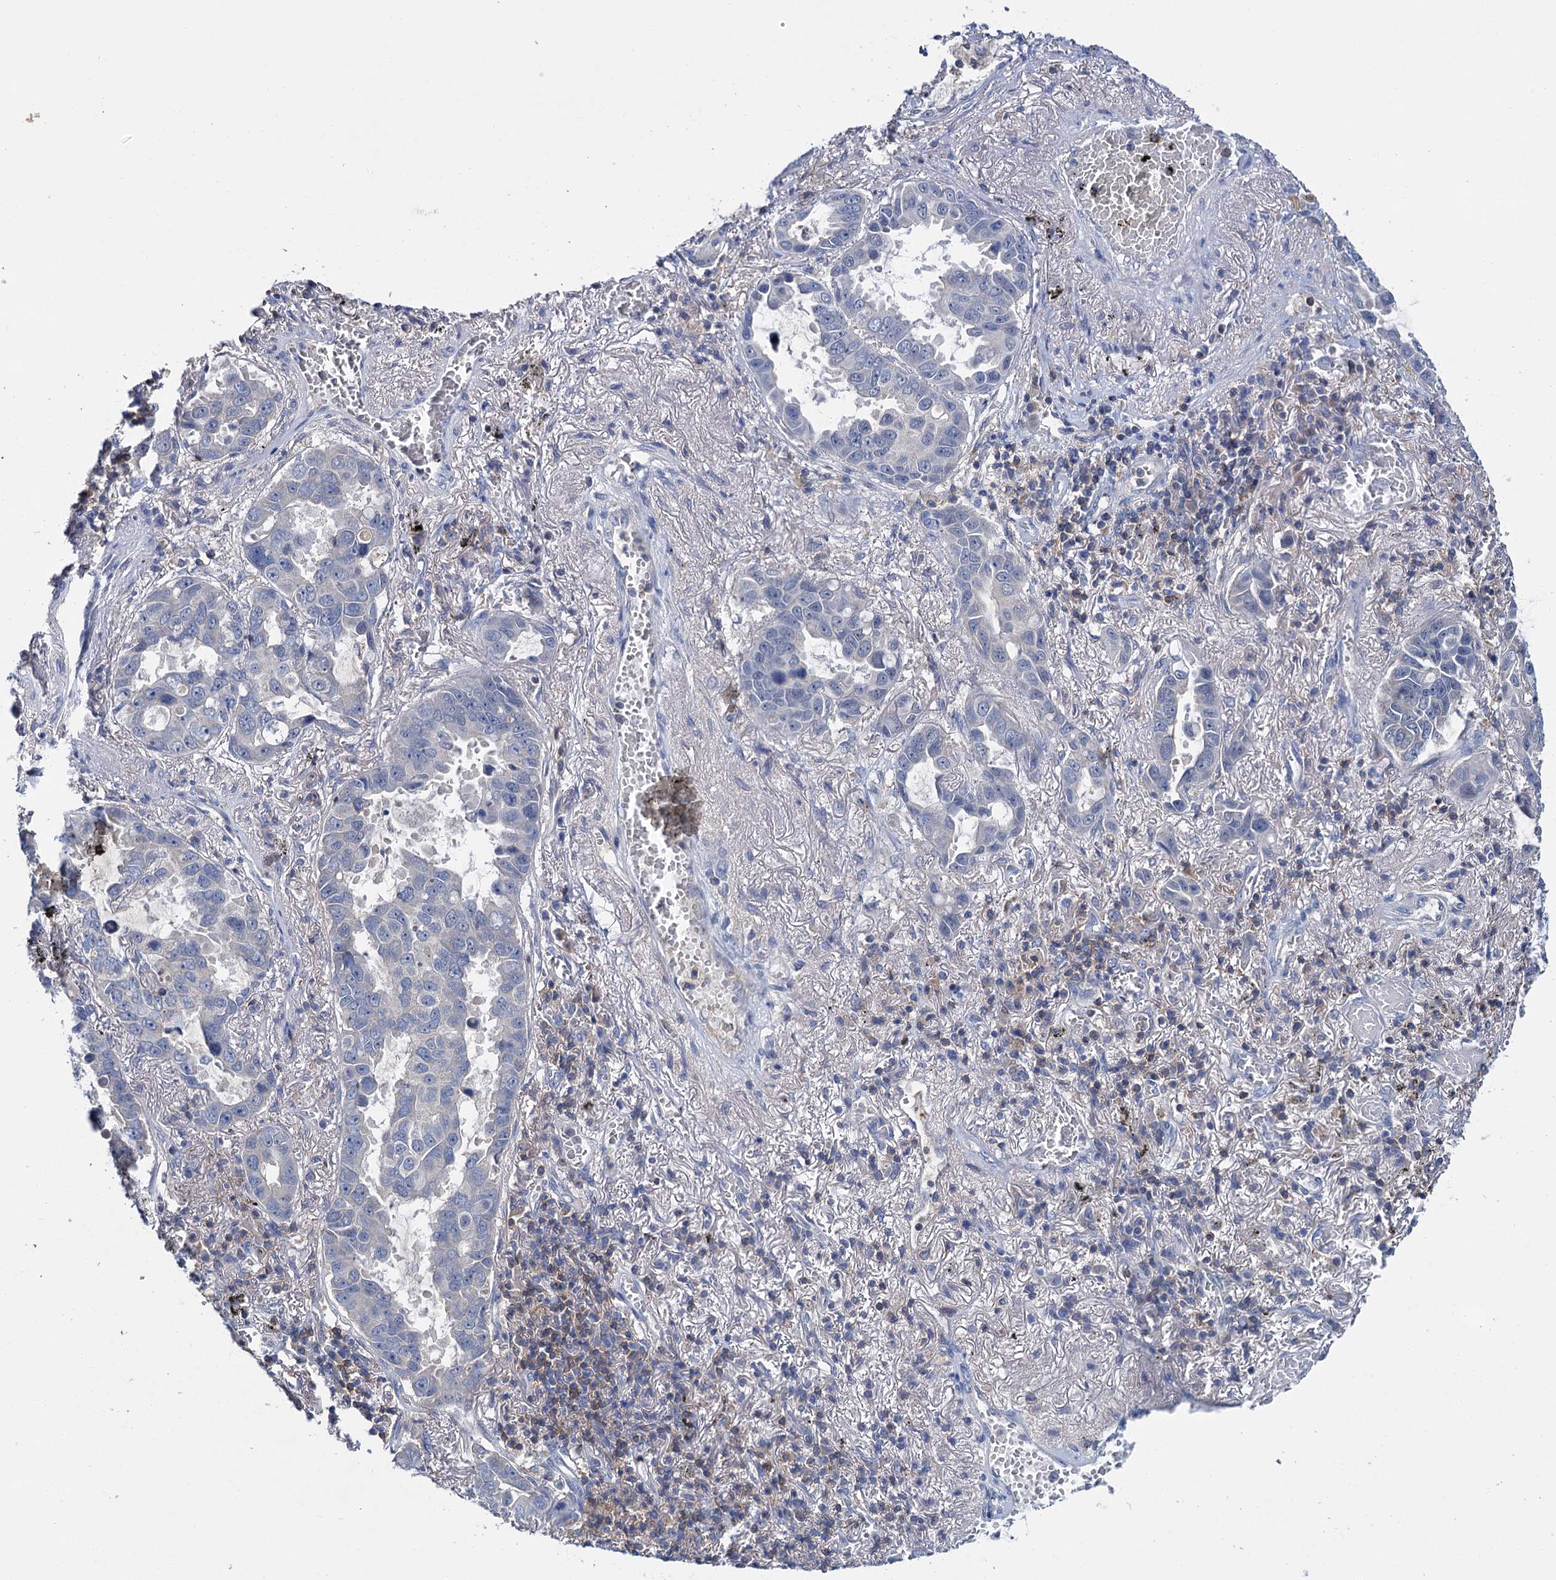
{"staining": {"intensity": "negative", "quantity": "none", "location": "none"}, "tissue": "lung cancer", "cell_type": "Tumor cells", "image_type": "cancer", "snomed": [{"axis": "morphology", "description": "Adenocarcinoma, NOS"}, {"axis": "topography", "description": "Lung"}], "caption": "The IHC micrograph has no significant staining in tumor cells of adenocarcinoma (lung) tissue.", "gene": "FGFR2", "patient": {"sex": "male", "age": 64}}